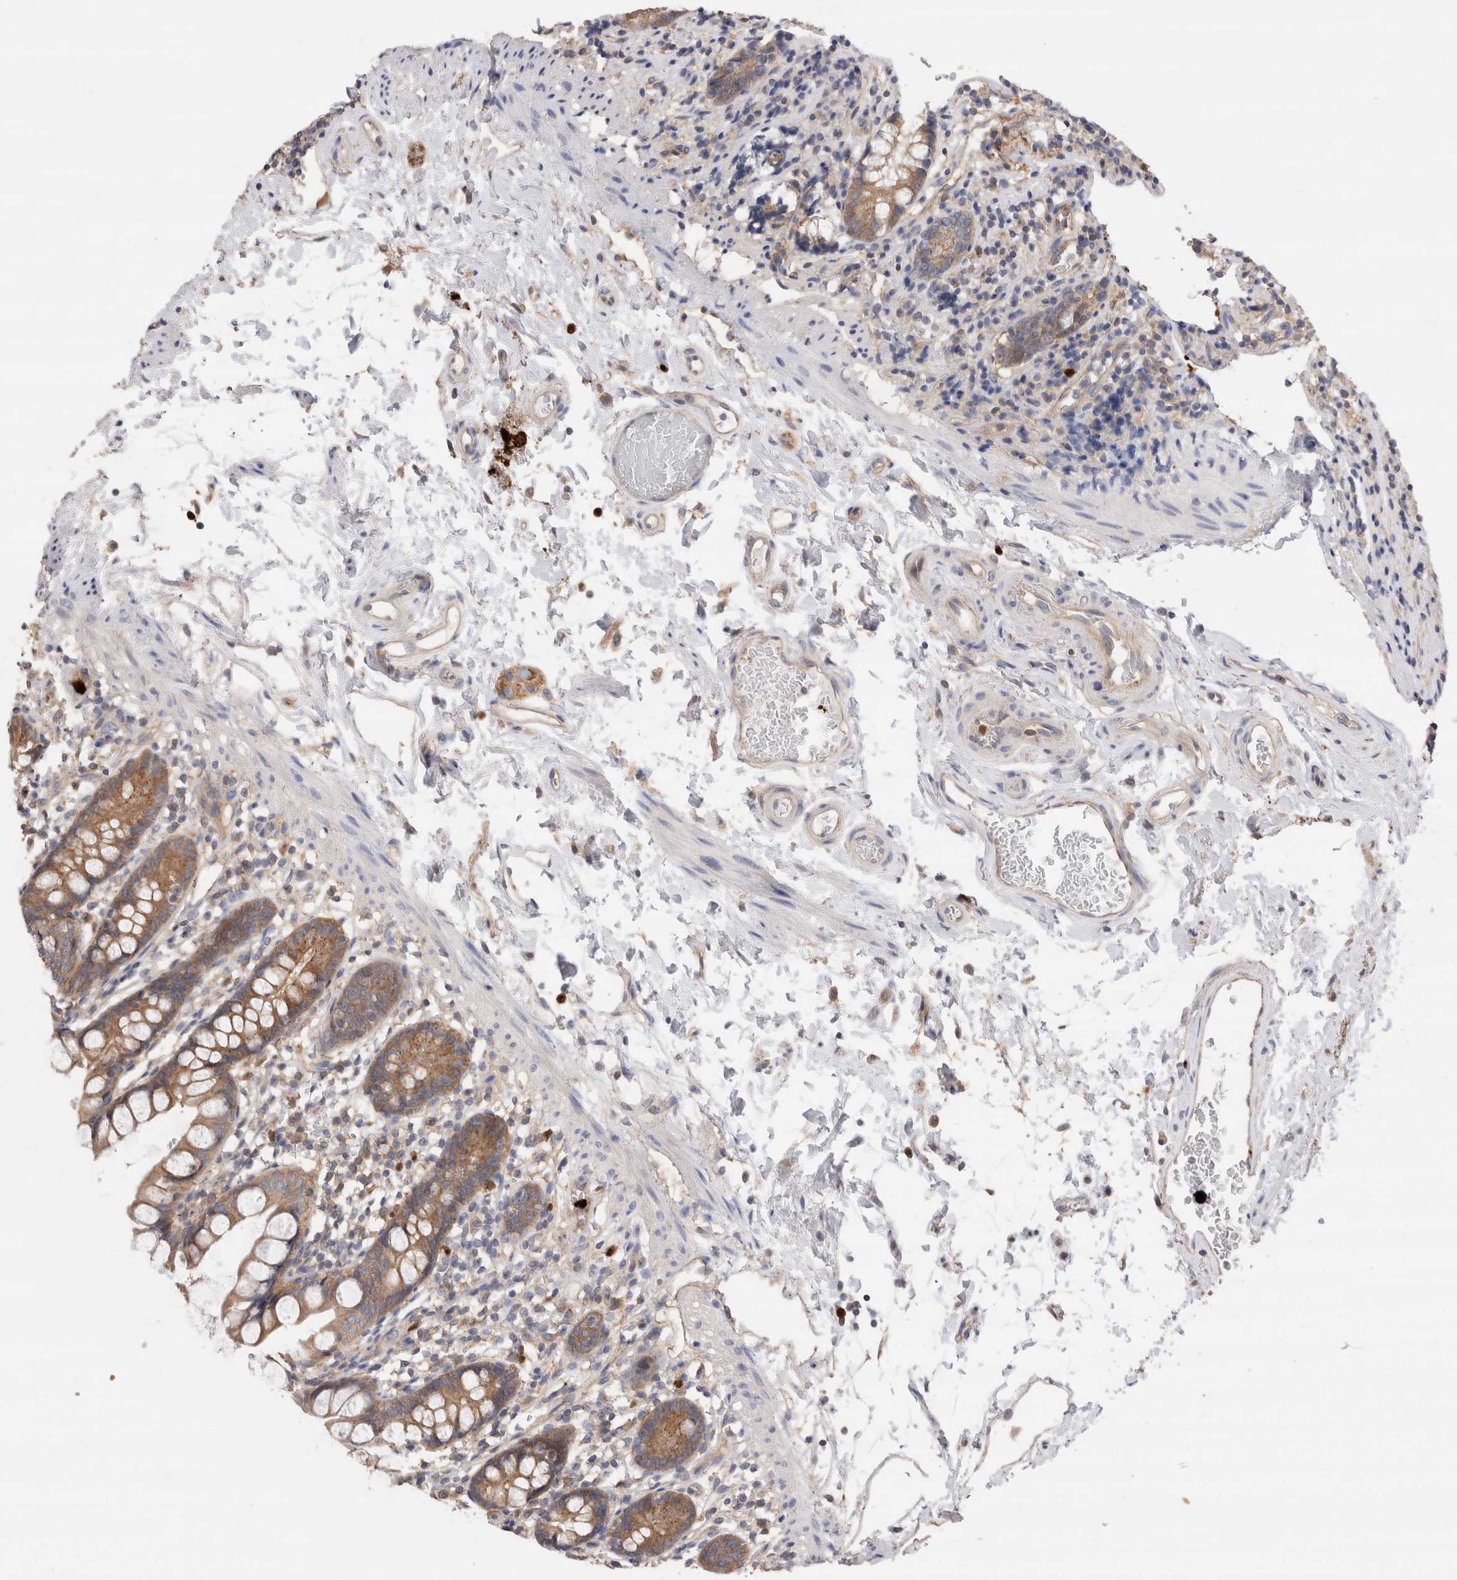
{"staining": {"intensity": "weak", "quantity": ">75%", "location": "cytoplasmic/membranous"}, "tissue": "small intestine", "cell_type": "Glandular cells", "image_type": "normal", "snomed": [{"axis": "morphology", "description": "Normal tissue, NOS"}, {"axis": "topography", "description": "Small intestine"}], "caption": "Immunohistochemistry (IHC) micrograph of benign small intestine stained for a protein (brown), which reveals low levels of weak cytoplasmic/membranous positivity in approximately >75% of glandular cells.", "gene": "NXT2", "patient": {"sex": "female", "age": 84}}